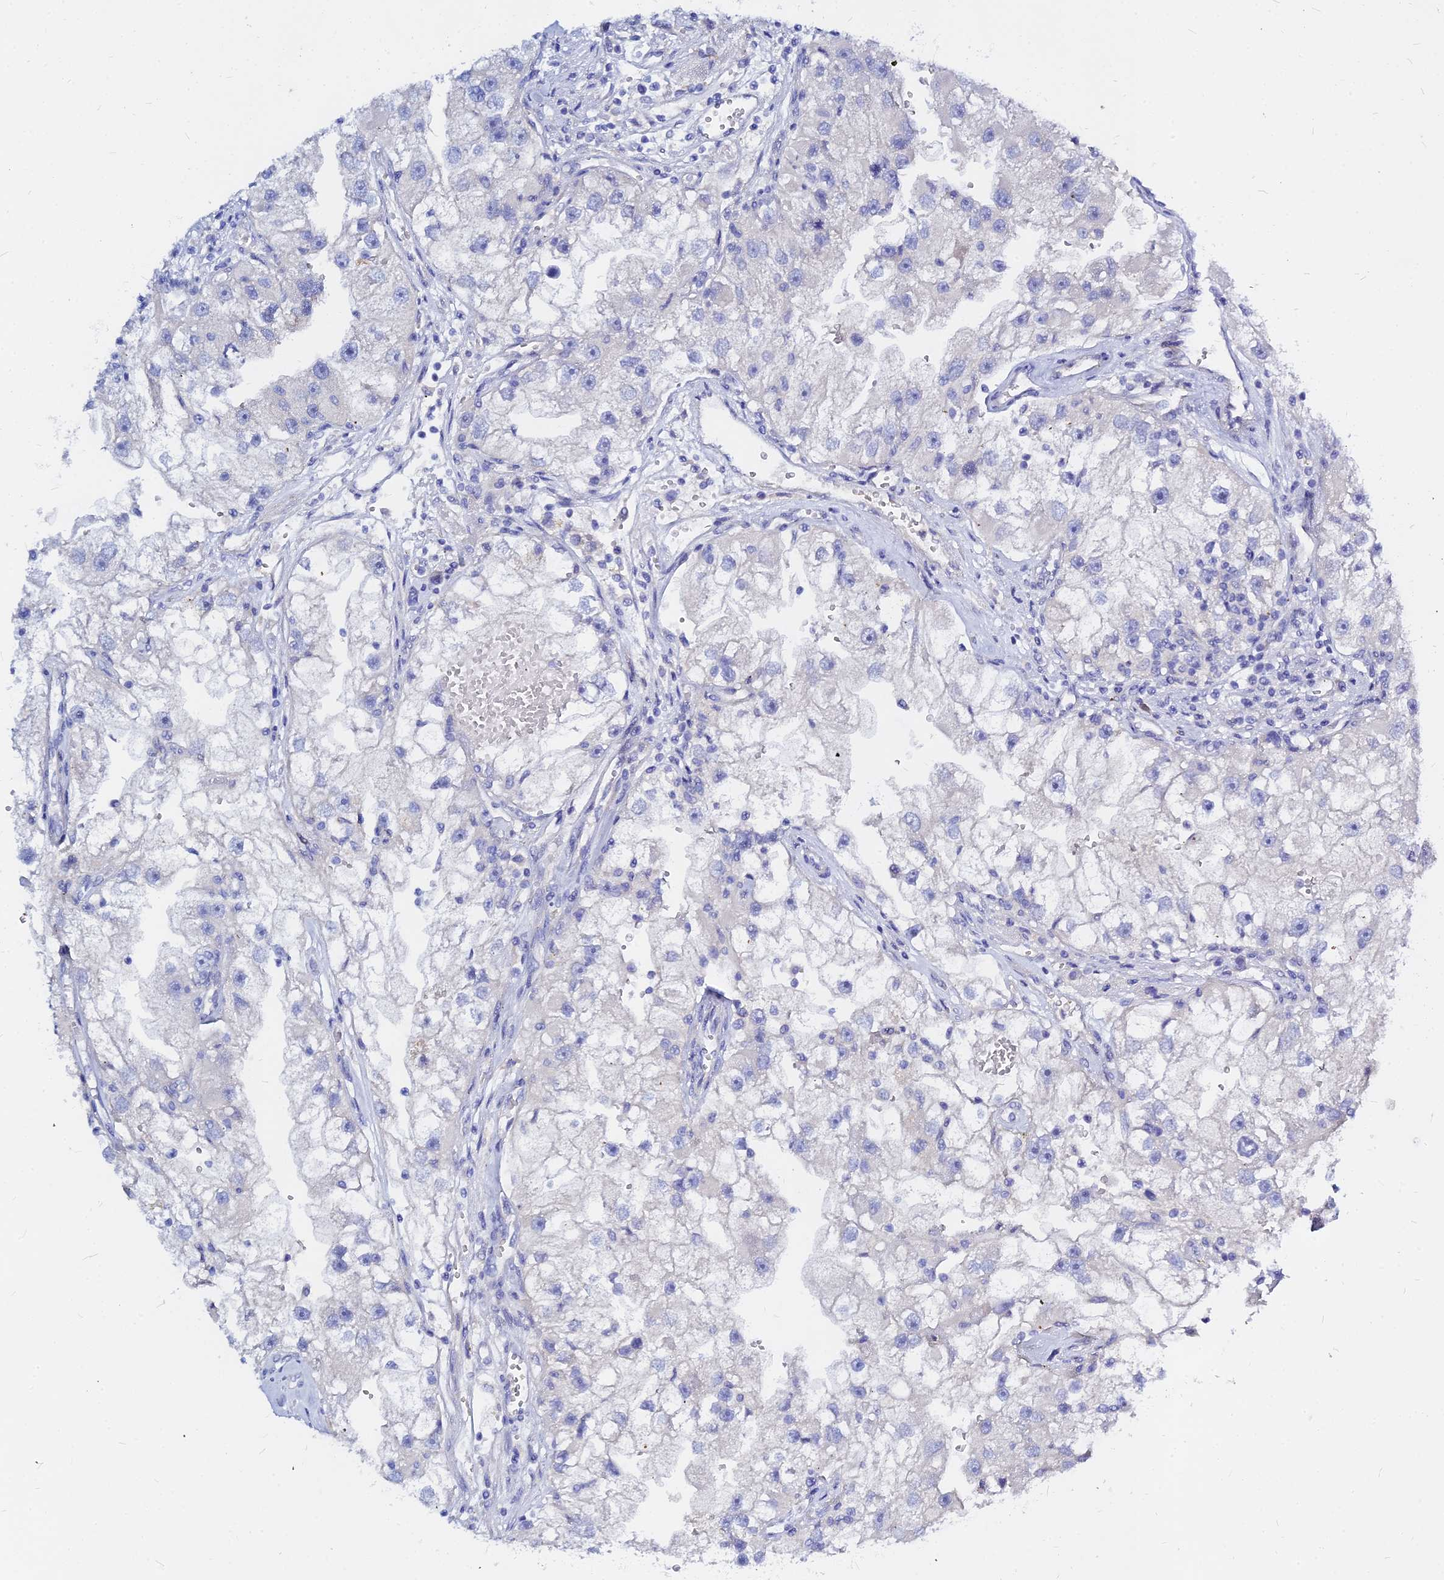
{"staining": {"intensity": "negative", "quantity": "none", "location": "none"}, "tissue": "renal cancer", "cell_type": "Tumor cells", "image_type": "cancer", "snomed": [{"axis": "morphology", "description": "Adenocarcinoma, NOS"}, {"axis": "topography", "description": "Kidney"}], "caption": "An image of human renal cancer (adenocarcinoma) is negative for staining in tumor cells.", "gene": "ZNF552", "patient": {"sex": "male", "age": 63}}